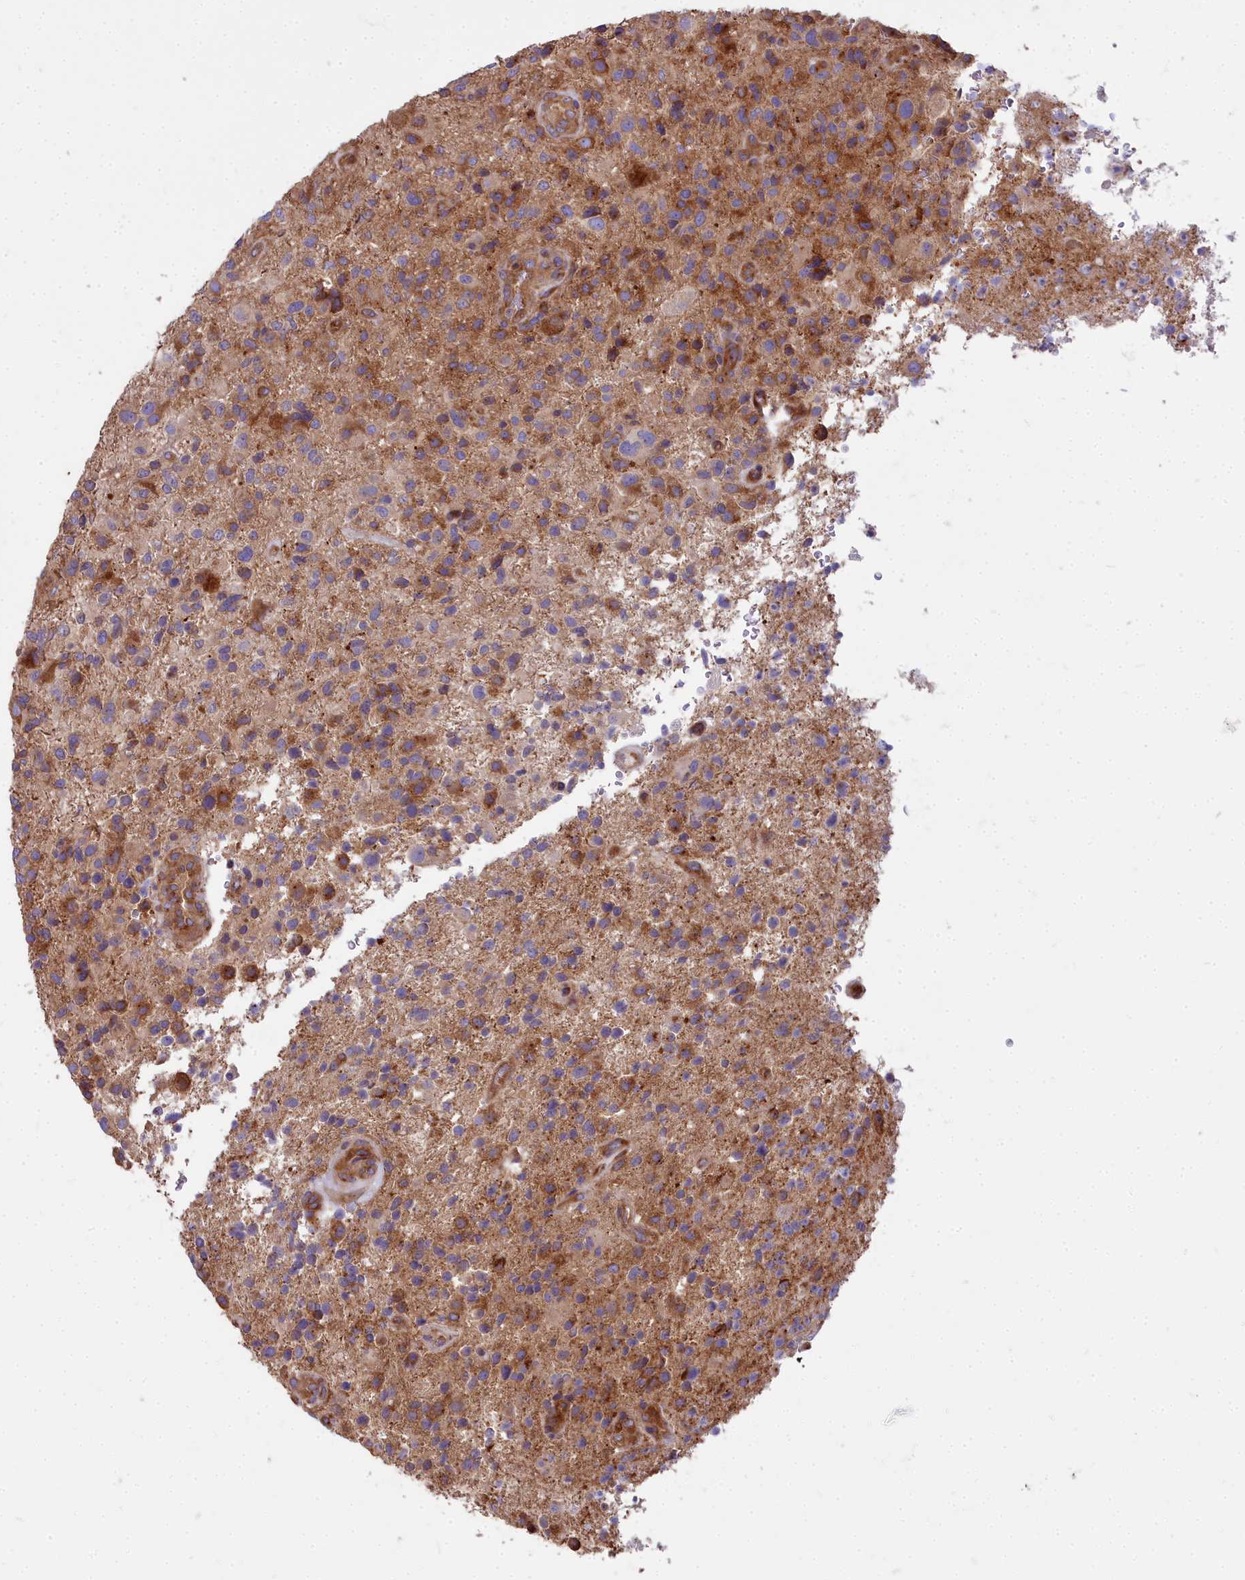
{"staining": {"intensity": "moderate", "quantity": ">75%", "location": "cytoplasmic/membranous"}, "tissue": "glioma", "cell_type": "Tumor cells", "image_type": "cancer", "snomed": [{"axis": "morphology", "description": "Glioma, malignant, High grade"}, {"axis": "topography", "description": "Brain"}], "caption": "Moderate cytoplasmic/membranous positivity for a protein is present in approximately >75% of tumor cells of glioma using IHC.", "gene": "DCTN3", "patient": {"sex": "male", "age": 47}}